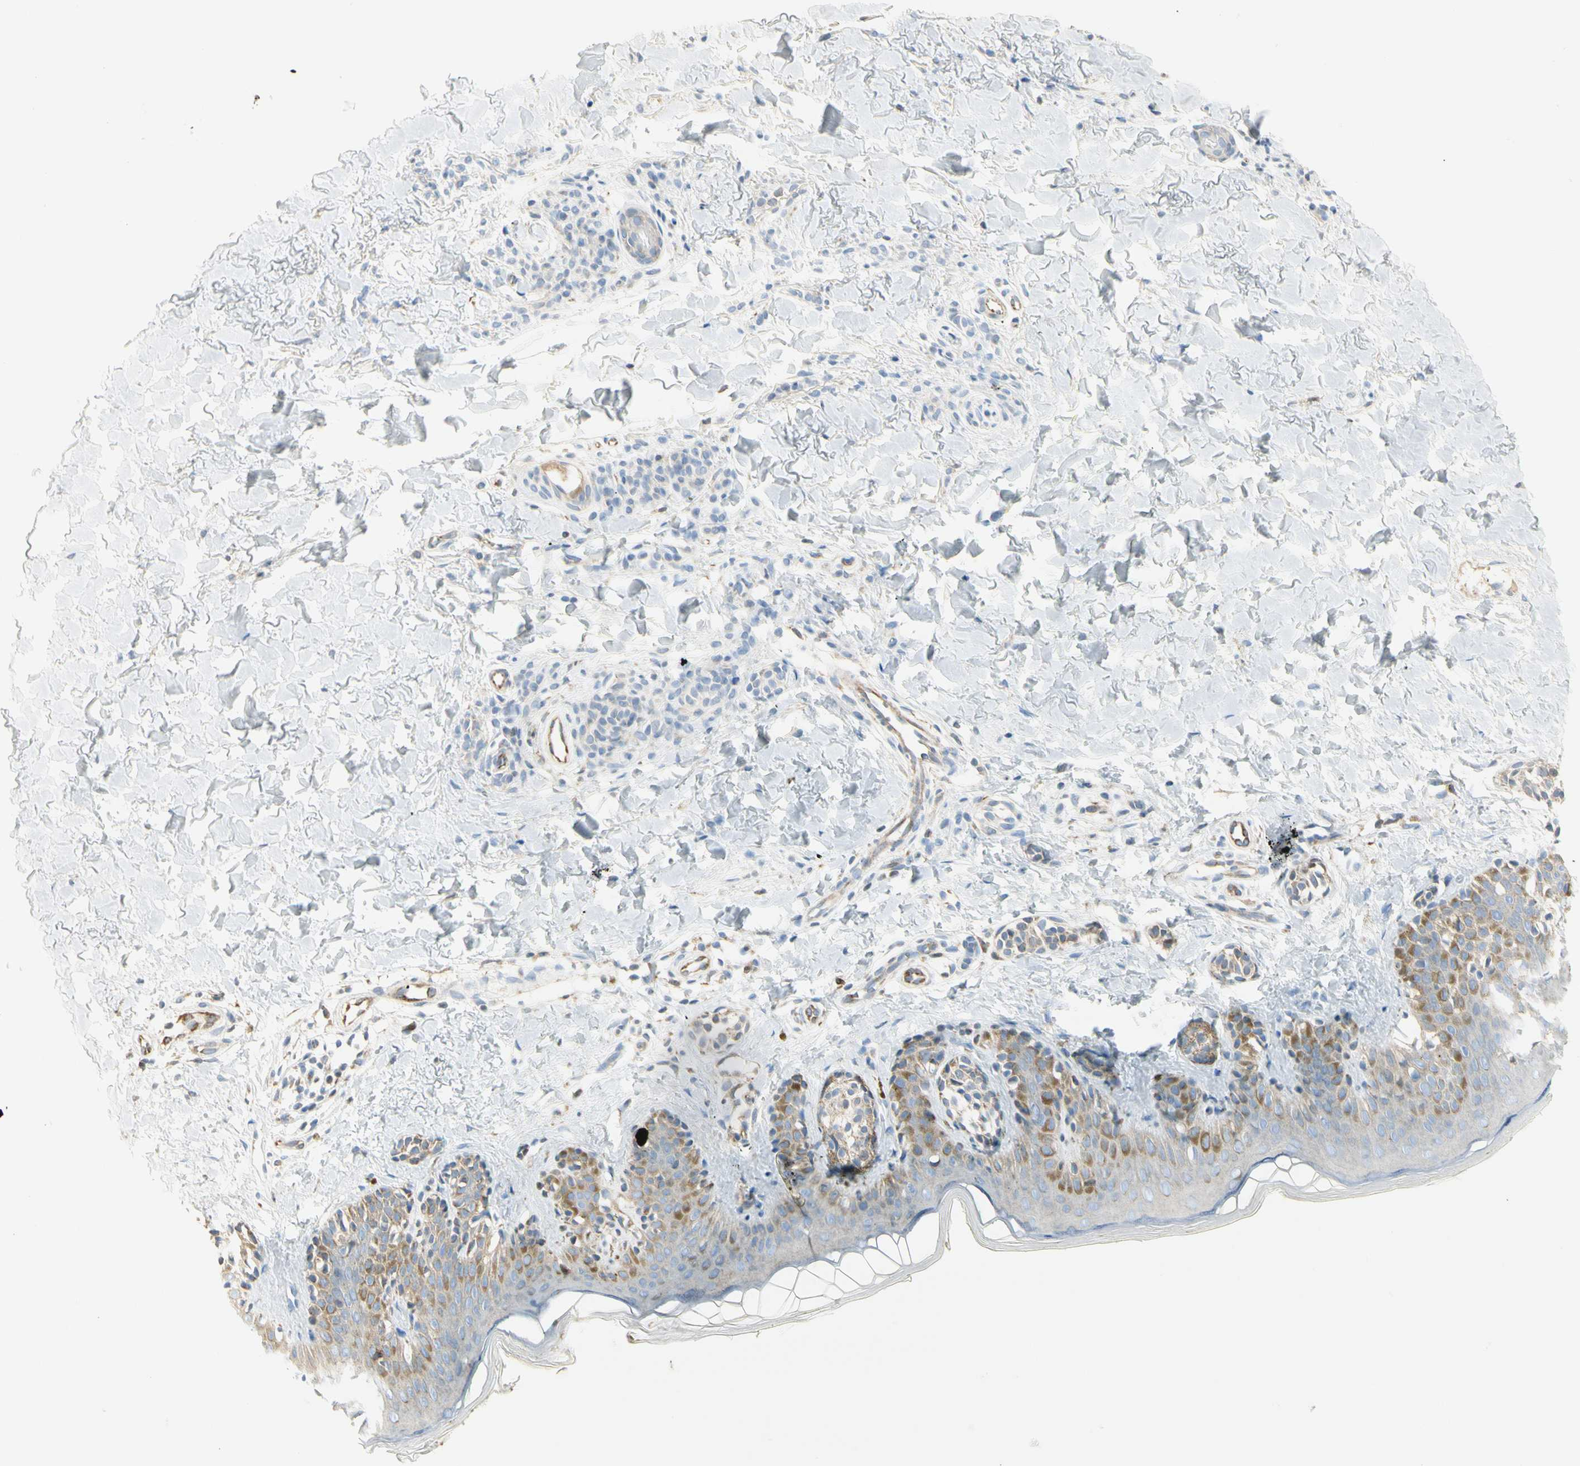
{"staining": {"intensity": "negative", "quantity": "none", "location": "none"}, "tissue": "skin", "cell_type": "Fibroblasts", "image_type": "normal", "snomed": [{"axis": "morphology", "description": "Normal tissue, NOS"}, {"axis": "topography", "description": "Skin"}], "caption": "A high-resolution image shows IHC staining of benign skin, which displays no significant positivity in fibroblasts. (Stains: DAB (3,3'-diaminobenzidine) immunohistochemistry (IHC) with hematoxylin counter stain, Microscopy: brightfield microscopy at high magnification).", "gene": "TNFSF11", "patient": {"sex": "male", "age": 16}}